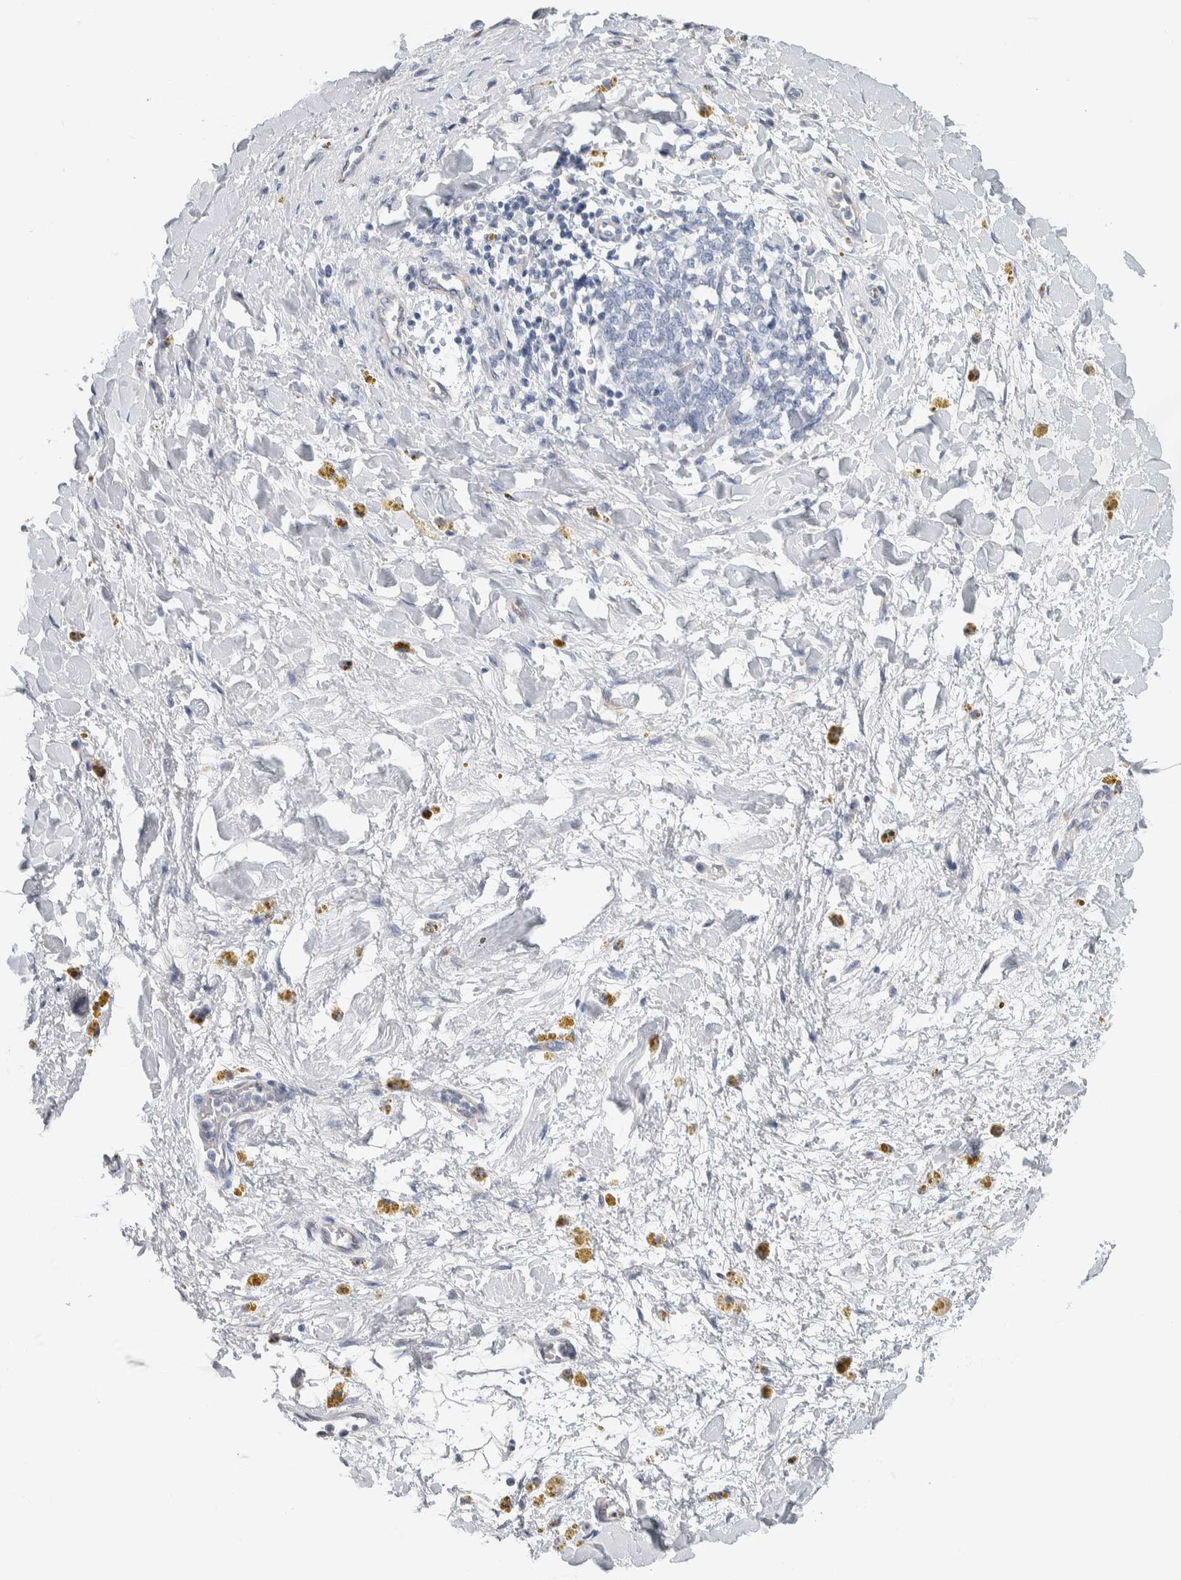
{"staining": {"intensity": "negative", "quantity": "none", "location": "none"}, "tissue": "adipose tissue", "cell_type": "Adipocytes", "image_type": "normal", "snomed": [{"axis": "morphology", "description": "Normal tissue, NOS"}, {"axis": "topography", "description": "Kidney"}, {"axis": "topography", "description": "Peripheral nerve tissue"}], "caption": "This micrograph is of normal adipose tissue stained with immunohistochemistry to label a protein in brown with the nuclei are counter-stained blue. There is no expression in adipocytes. (DAB (3,3'-diaminobenzidine) IHC, high magnification).", "gene": "NEFM", "patient": {"sex": "male", "age": 7}}